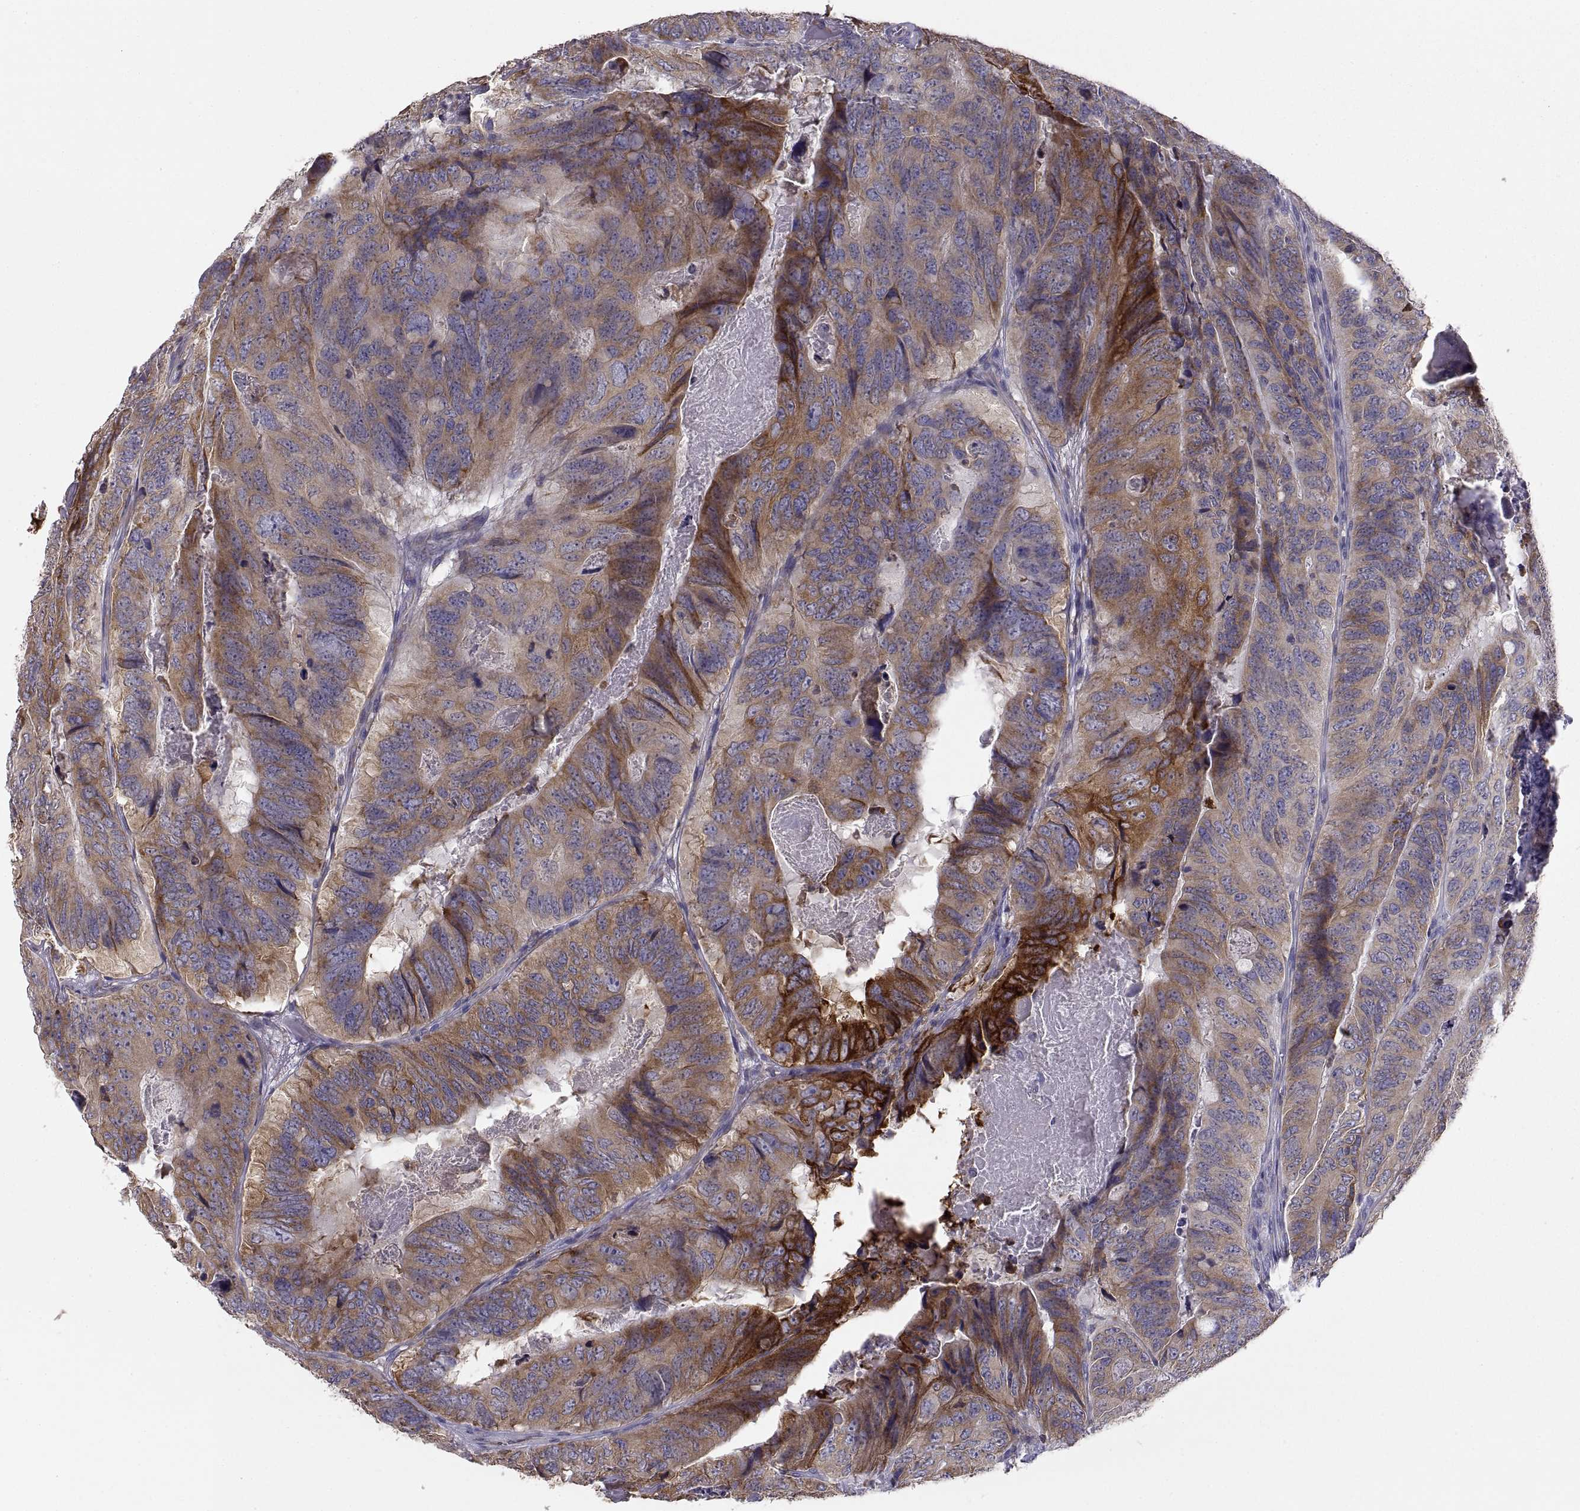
{"staining": {"intensity": "moderate", "quantity": "25%-75%", "location": "cytoplasmic/membranous"}, "tissue": "colorectal cancer", "cell_type": "Tumor cells", "image_type": "cancer", "snomed": [{"axis": "morphology", "description": "Adenocarcinoma, NOS"}, {"axis": "topography", "description": "Colon"}], "caption": "Immunohistochemical staining of human colorectal cancer (adenocarcinoma) demonstrates medium levels of moderate cytoplasmic/membranous expression in about 25%-75% of tumor cells.", "gene": "ERO1A", "patient": {"sex": "male", "age": 79}}